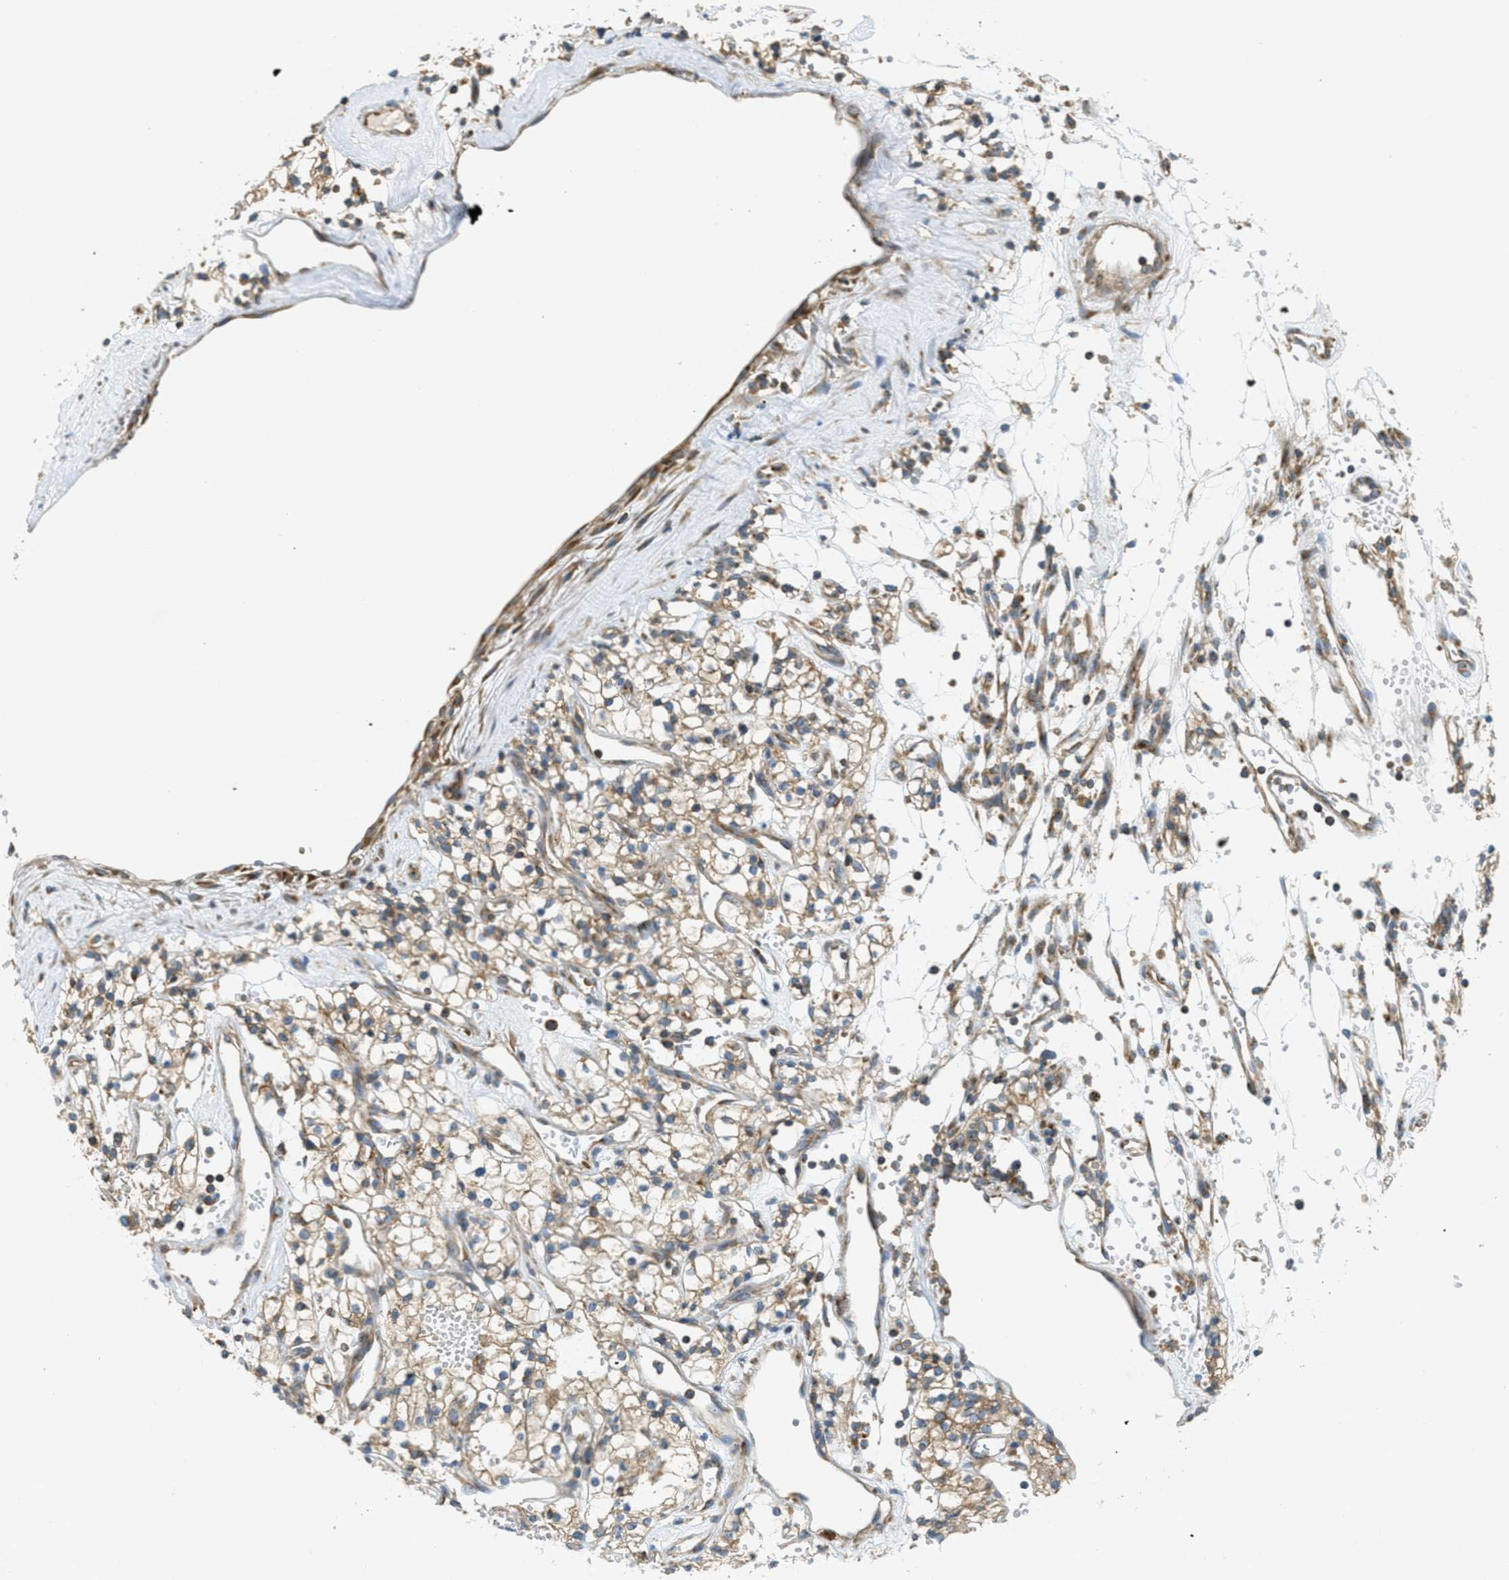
{"staining": {"intensity": "moderate", "quantity": ">75%", "location": "cytoplasmic/membranous"}, "tissue": "renal cancer", "cell_type": "Tumor cells", "image_type": "cancer", "snomed": [{"axis": "morphology", "description": "Adenocarcinoma, NOS"}, {"axis": "topography", "description": "Kidney"}], "caption": "Immunohistochemical staining of human renal adenocarcinoma demonstrates moderate cytoplasmic/membranous protein positivity in approximately >75% of tumor cells.", "gene": "ABCF1", "patient": {"sex": "male", "age": 59}}